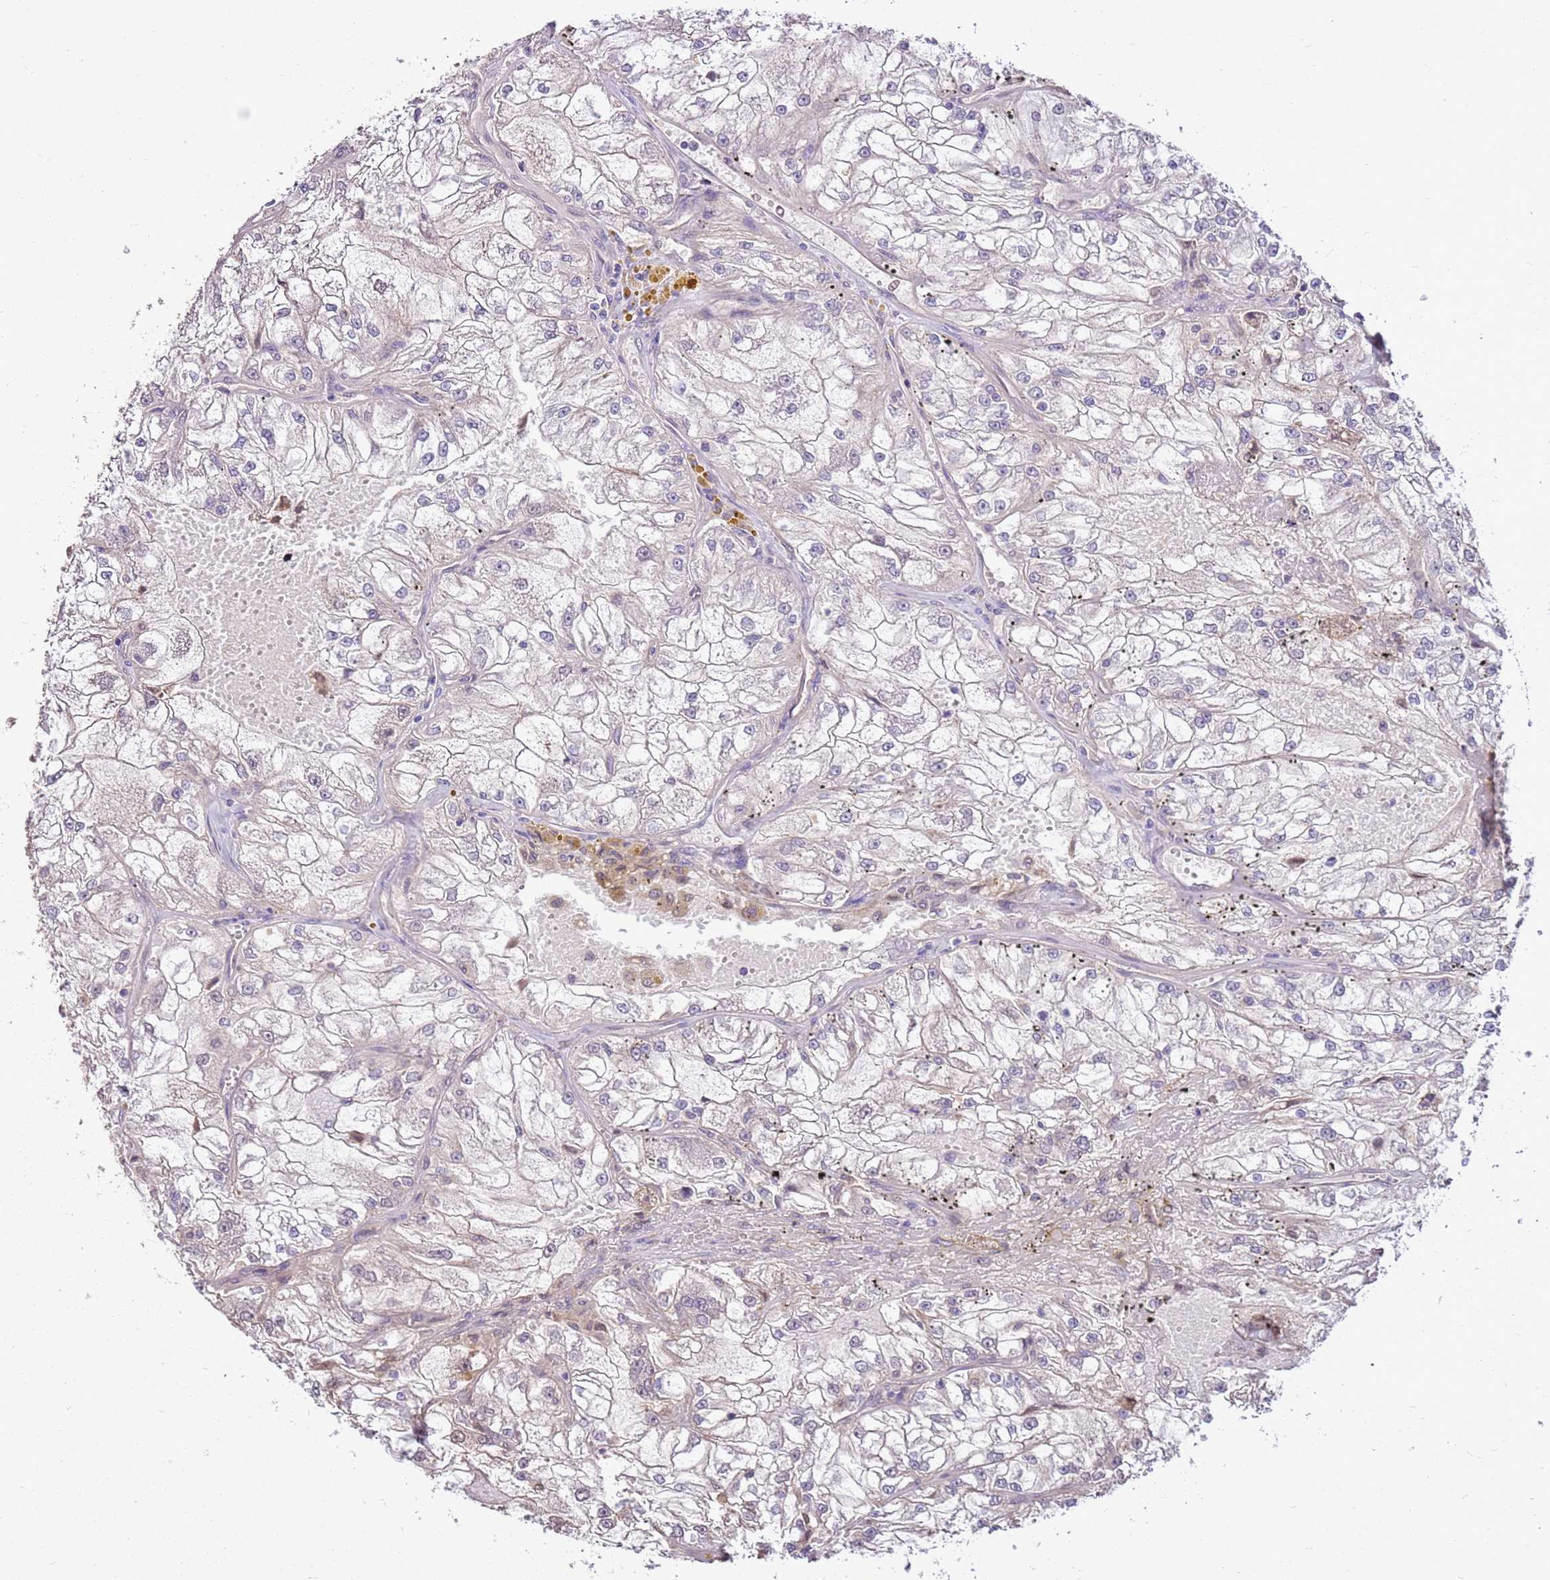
{"staining": {"intensity": "negative", "quantity": "none", "location": "none"}, "tissue": "renal cancer", "cell_type": "Tumor cells", "image_type": "cancer", "snomed": [{"axis": "morphology", "description": "Adenocarcinoma, NOS"}, {"axis": "topography", "description": "Kidney"}], "caption": "Protein analysis of renal cancer displays no significant positivity in tumor cells.", "gene": "BBS5", "patient": {"sex": "female", "age": 72}}